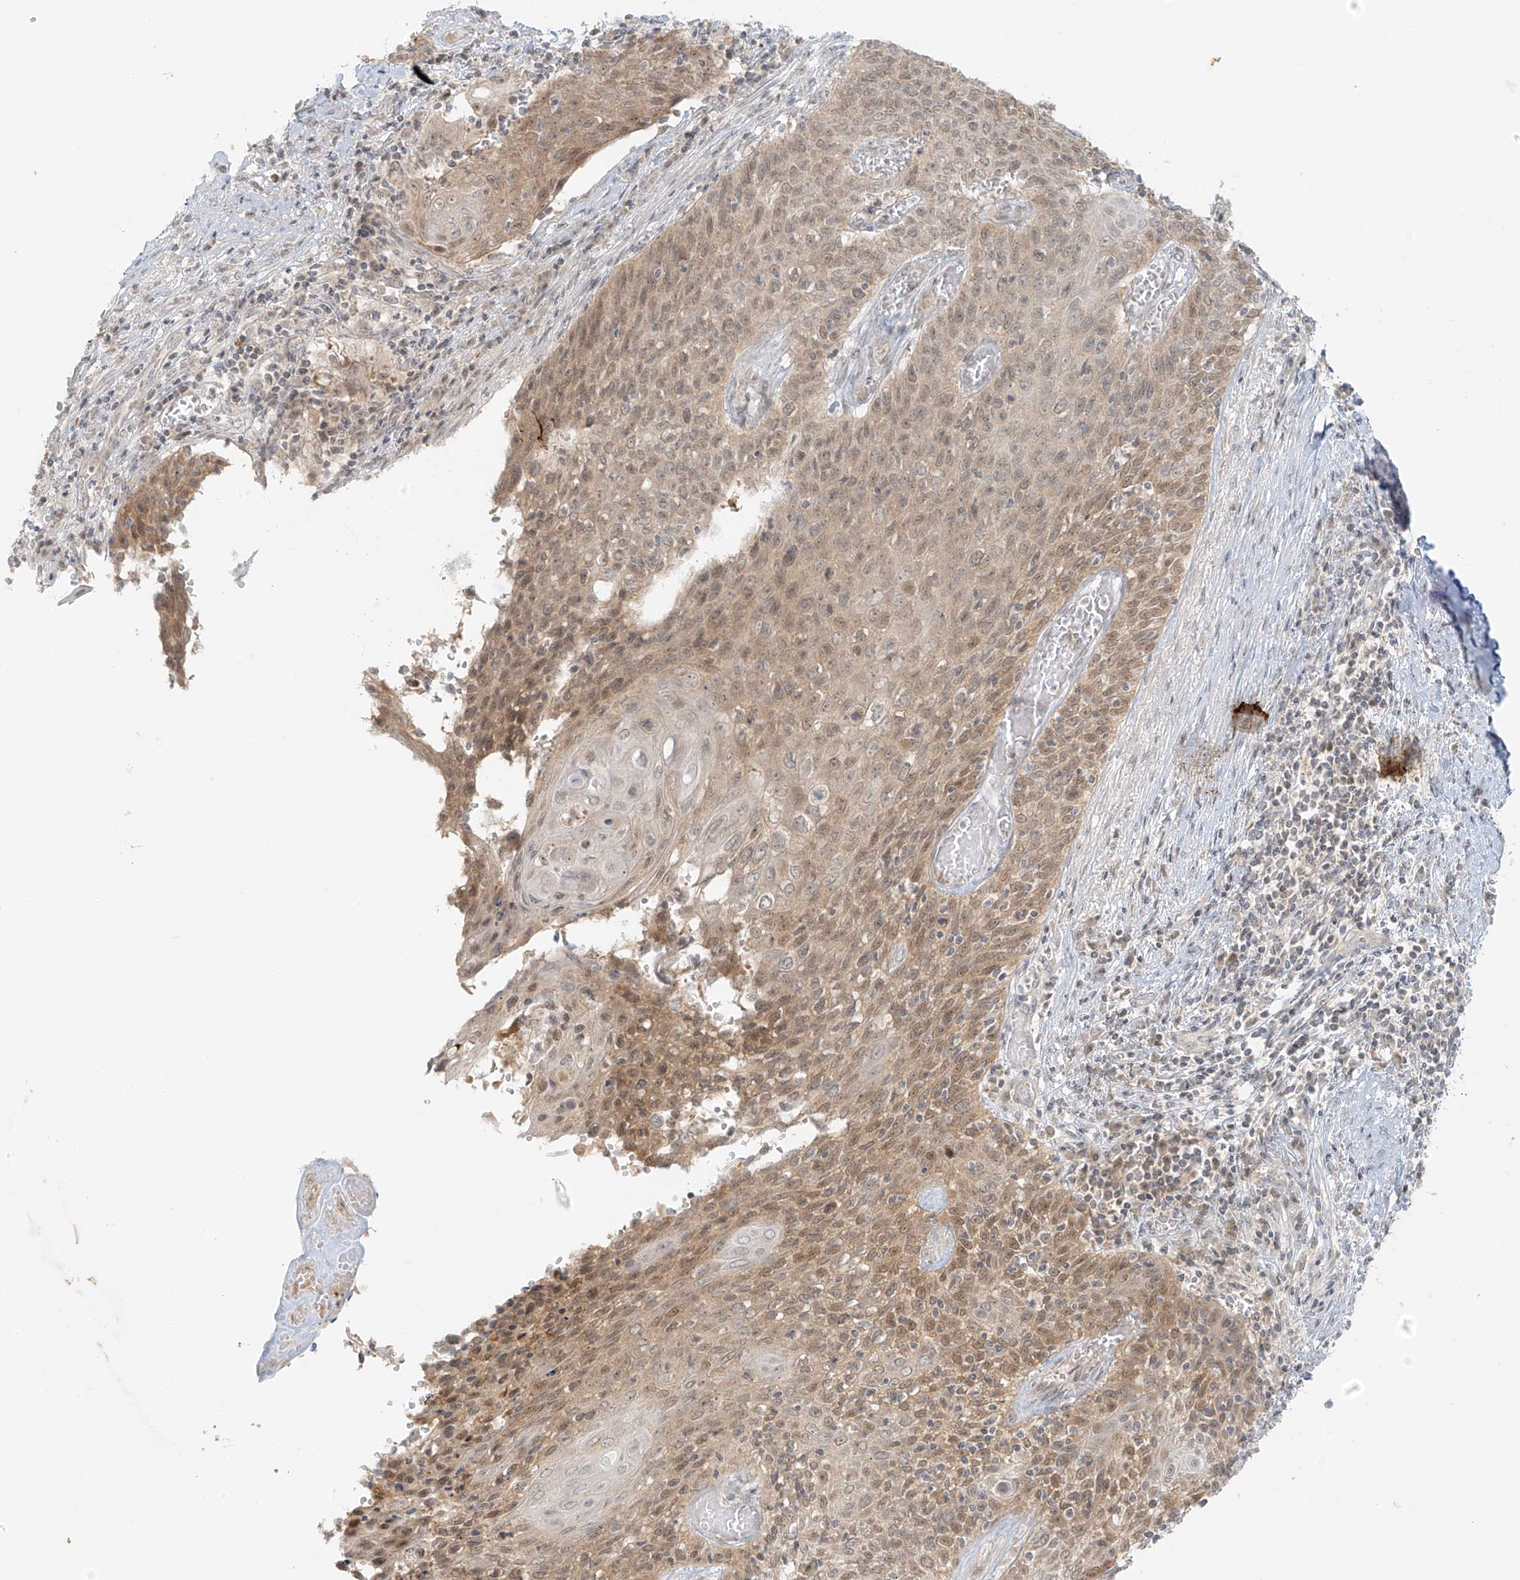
{"staining": {"intensity": "weak", "quantity": ">75%", "location": "cytoplasmic/membranous,nuclear"}, "tissue": "cervical cancer", "cell_type": "Tumor cells", "image_type": "cancer", "snomed": [{"axis": "morphology", "description": "Squamous cell carcinoma, NOS"}, {"axis": "topography", "description": "Cervix"}], "caption": "Immunohistochemical staining of human cervical cancer (squamous cell carcinoma) shows low levels of weak cytoplasmic/membranous and nuclear protein staining in about >75% of tumor cells.", "gene": "MIPEP", "patient": {"sex": "female", "age": 39}}